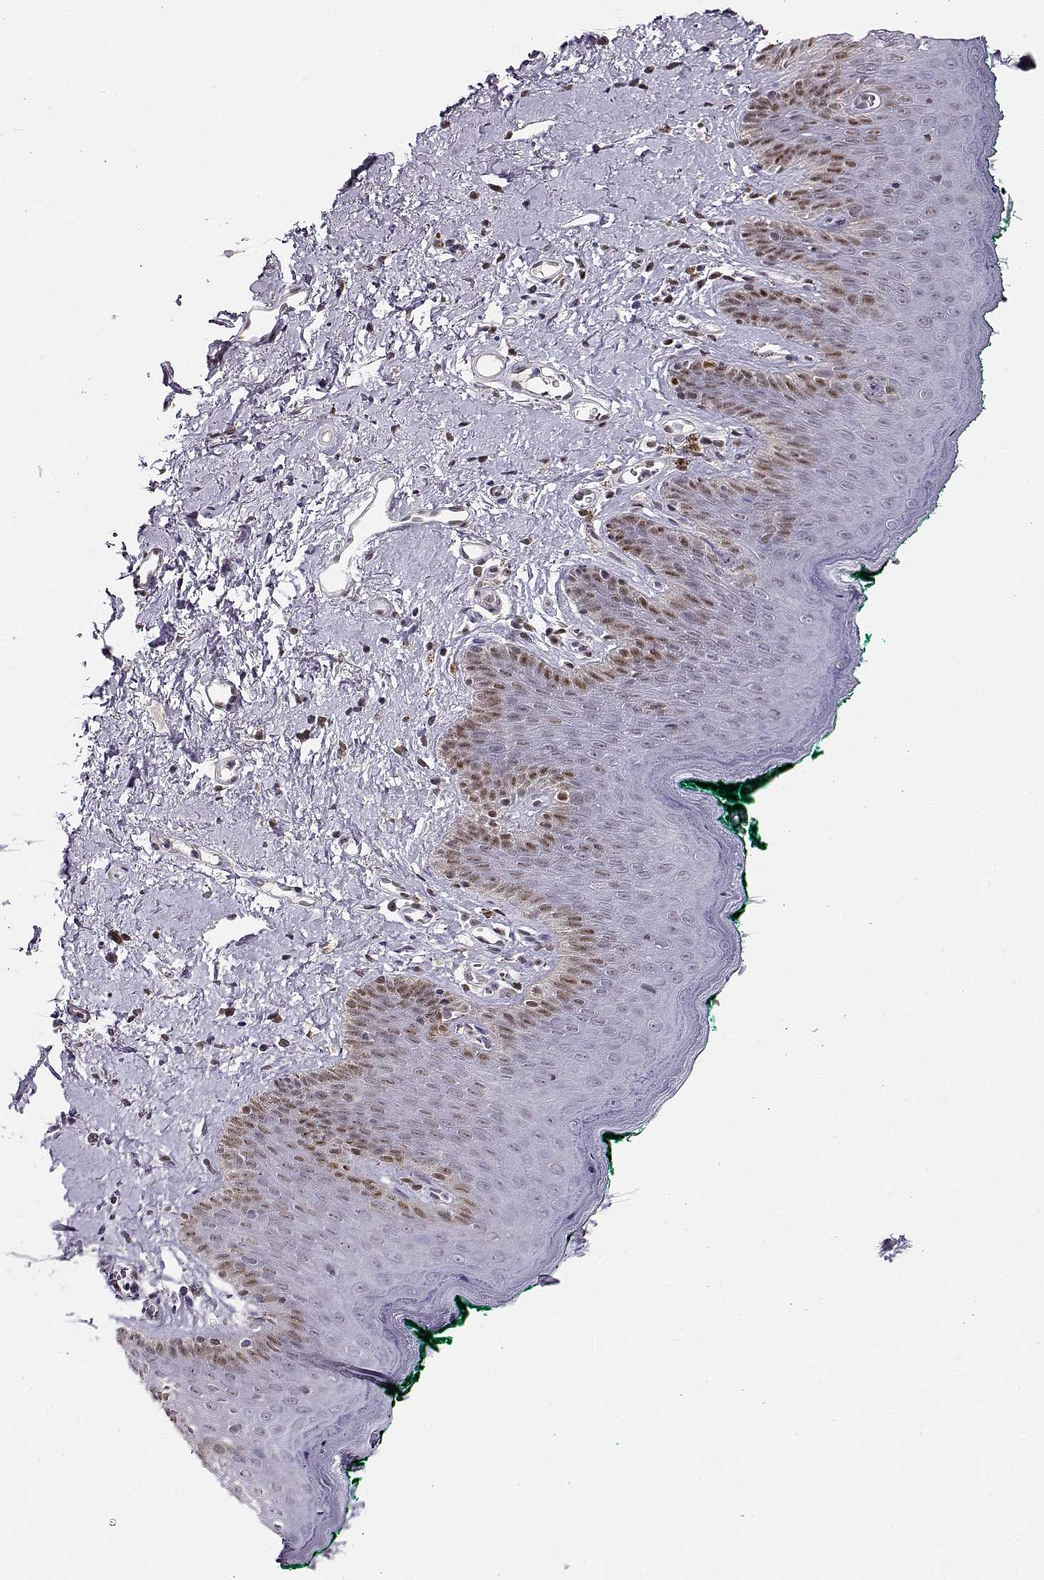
{"staining": {"intensity": "moderate", "quantity": "<25%", "location": "nuclear"}, "tissue": "skin", "cell_type": "Epidermal cells", "image_type": "normal", "snomed": [{"axis": "morphology", "description": "Normal tissue, NOS"}, {"axis": "topography", "description": "Vulva"}], "caption": "A micrograph showing moderate nuclear expression in about <25% of epidermal cells in normal skin, as visualized by brown immunohistochemical staining.", "gene": "POLI", "patient": {"sex": "female", "age": 66}}